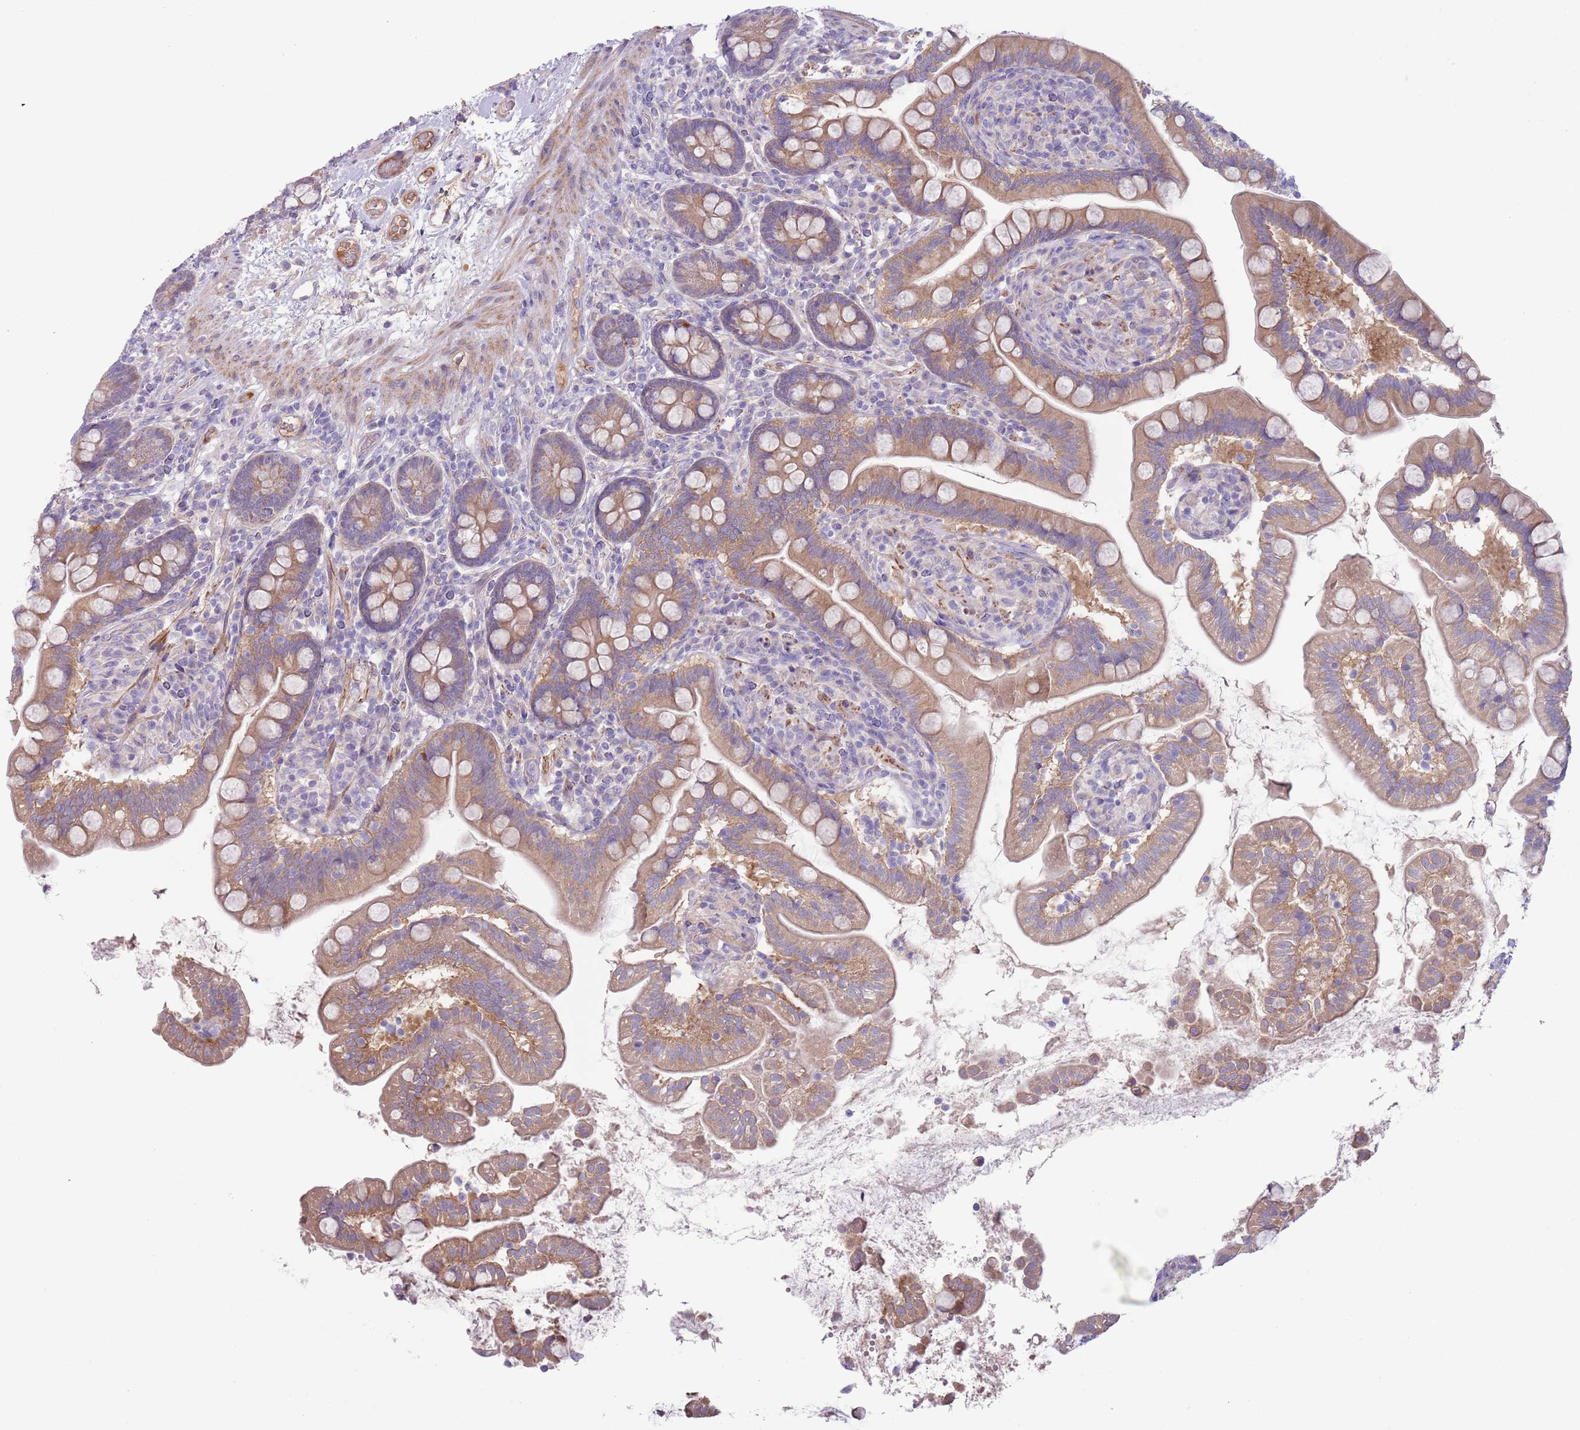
{"staining": {"intensity": "moderate", "quantity": "25%-75%", "location": "cytoplasmic/membranous"}, "tissue": "small intestine", "cell_type": "Glandular cells", "image_type": "normal", "snomed": [{"axis": "morphology", "description": "Normal tissue, NOS"}, {"axis": "topography", "description": "Small intestine"}], "caption": "Immunohistochemical staining of benign human small intestine reveals 25%-75% levels of moderate cytoplasmic/membranous protein staining in about 25%-75% of glandular cells. The staining was performed using DAB (3,3'-diaminobenzidine), with brown indicating positive protein expression. Nuclei are stained blue with hematoxylin.", "gene": "CFH", "patient": {"sex": "female", "age": 64}}